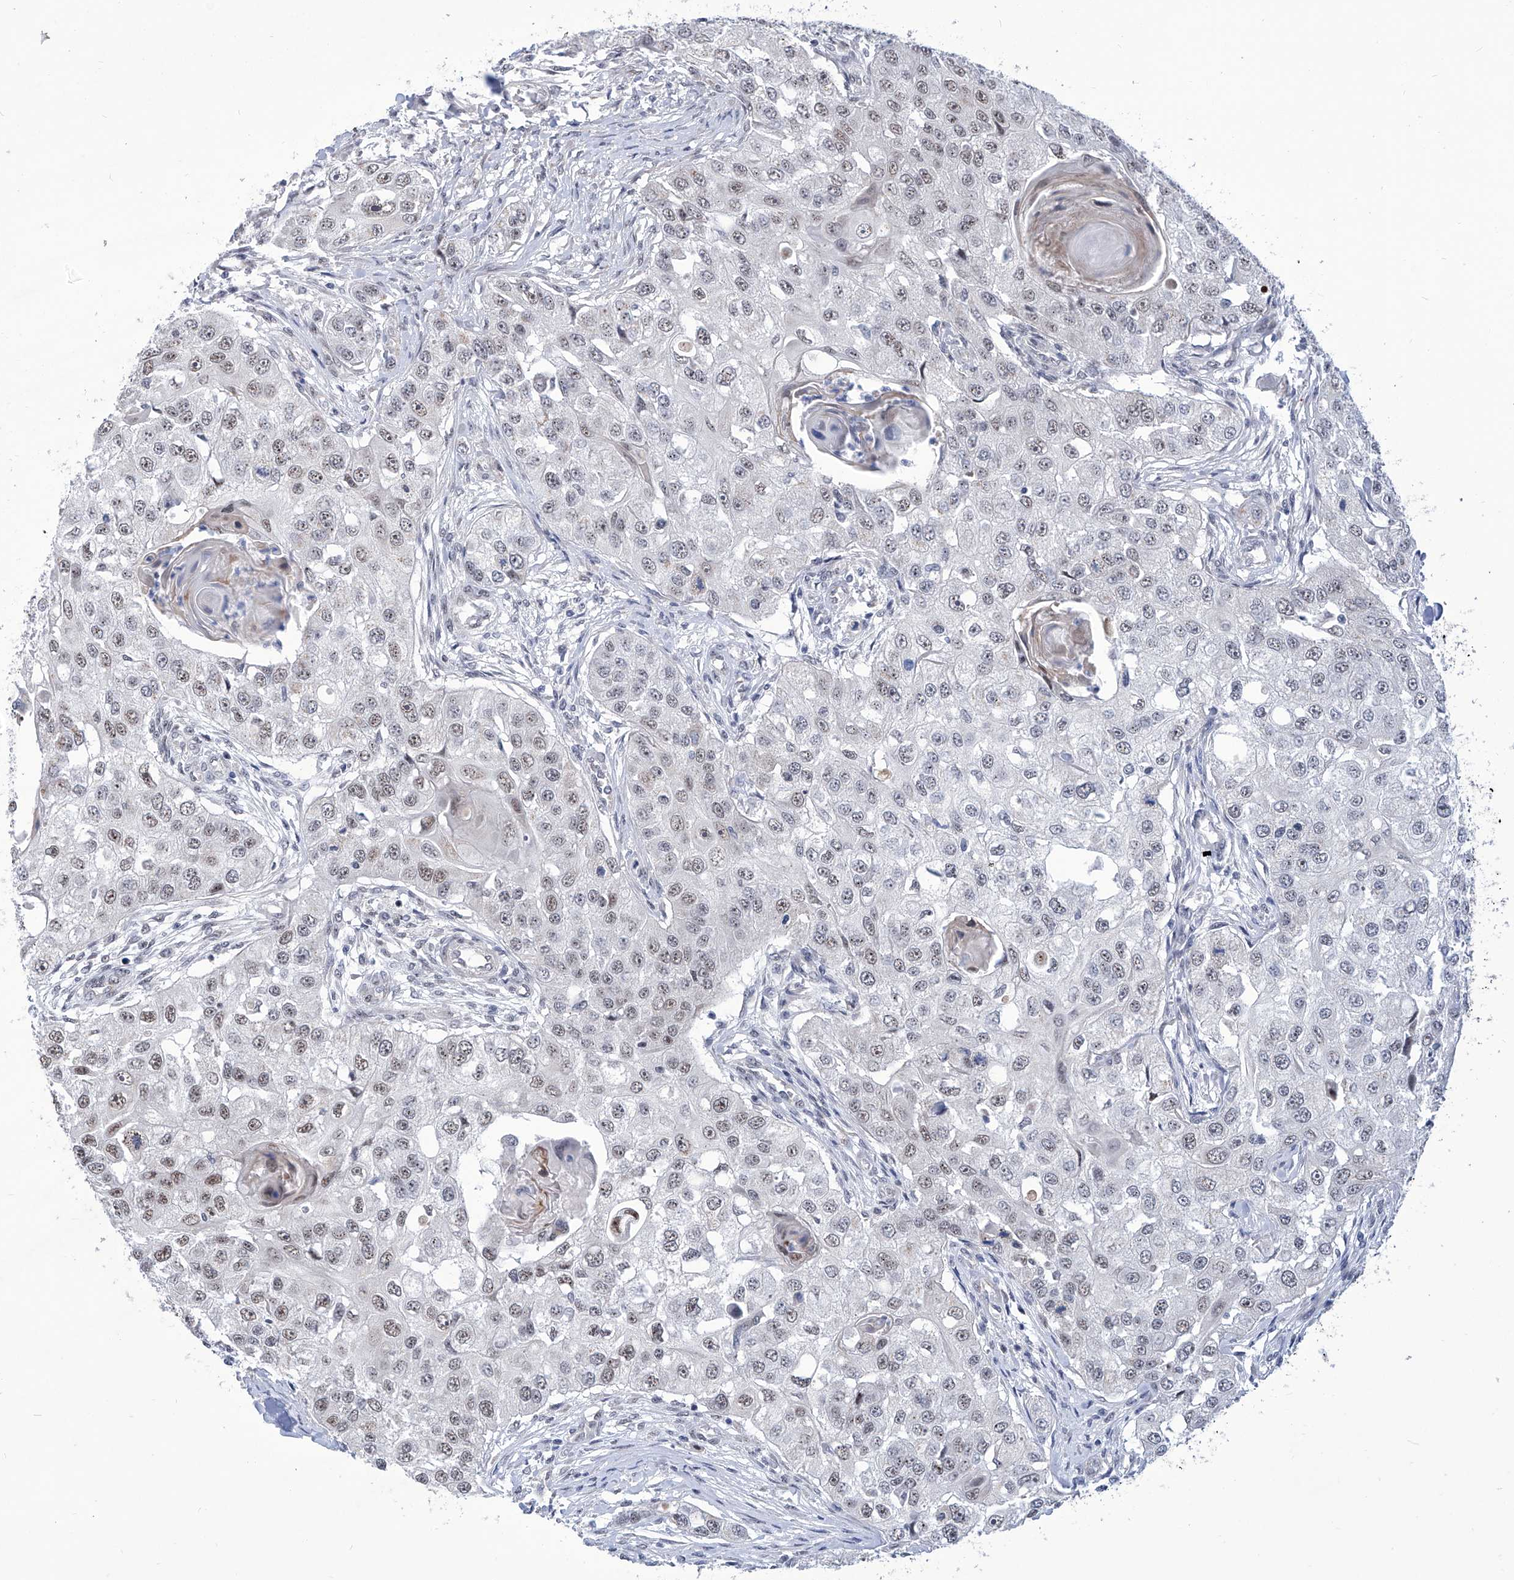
{"staining": {"intensity": "weak", "quantity": "25%-75%", "location": "nuclear"}, "tissue": "head and neck cancer", "cell_type": "Tumor cells", "image_type": "cancer", "snomed": [{"axis": "morphology", "description": "Normal tissue, NOS"}, {"axis": "morphology", "description": "Squamous cell carcinoma, NOS"}, {"axis": "topography", "description": "Skeletal muscle"}, {"axis": "topography", "description": "Head-Neck"}], "caption": "Head and neck squamous cell carcinoma stained with a protein marker shows weak staining in tumor cells.", "gene": "SART1", "patient": {"sex": "male", "age": 51}}